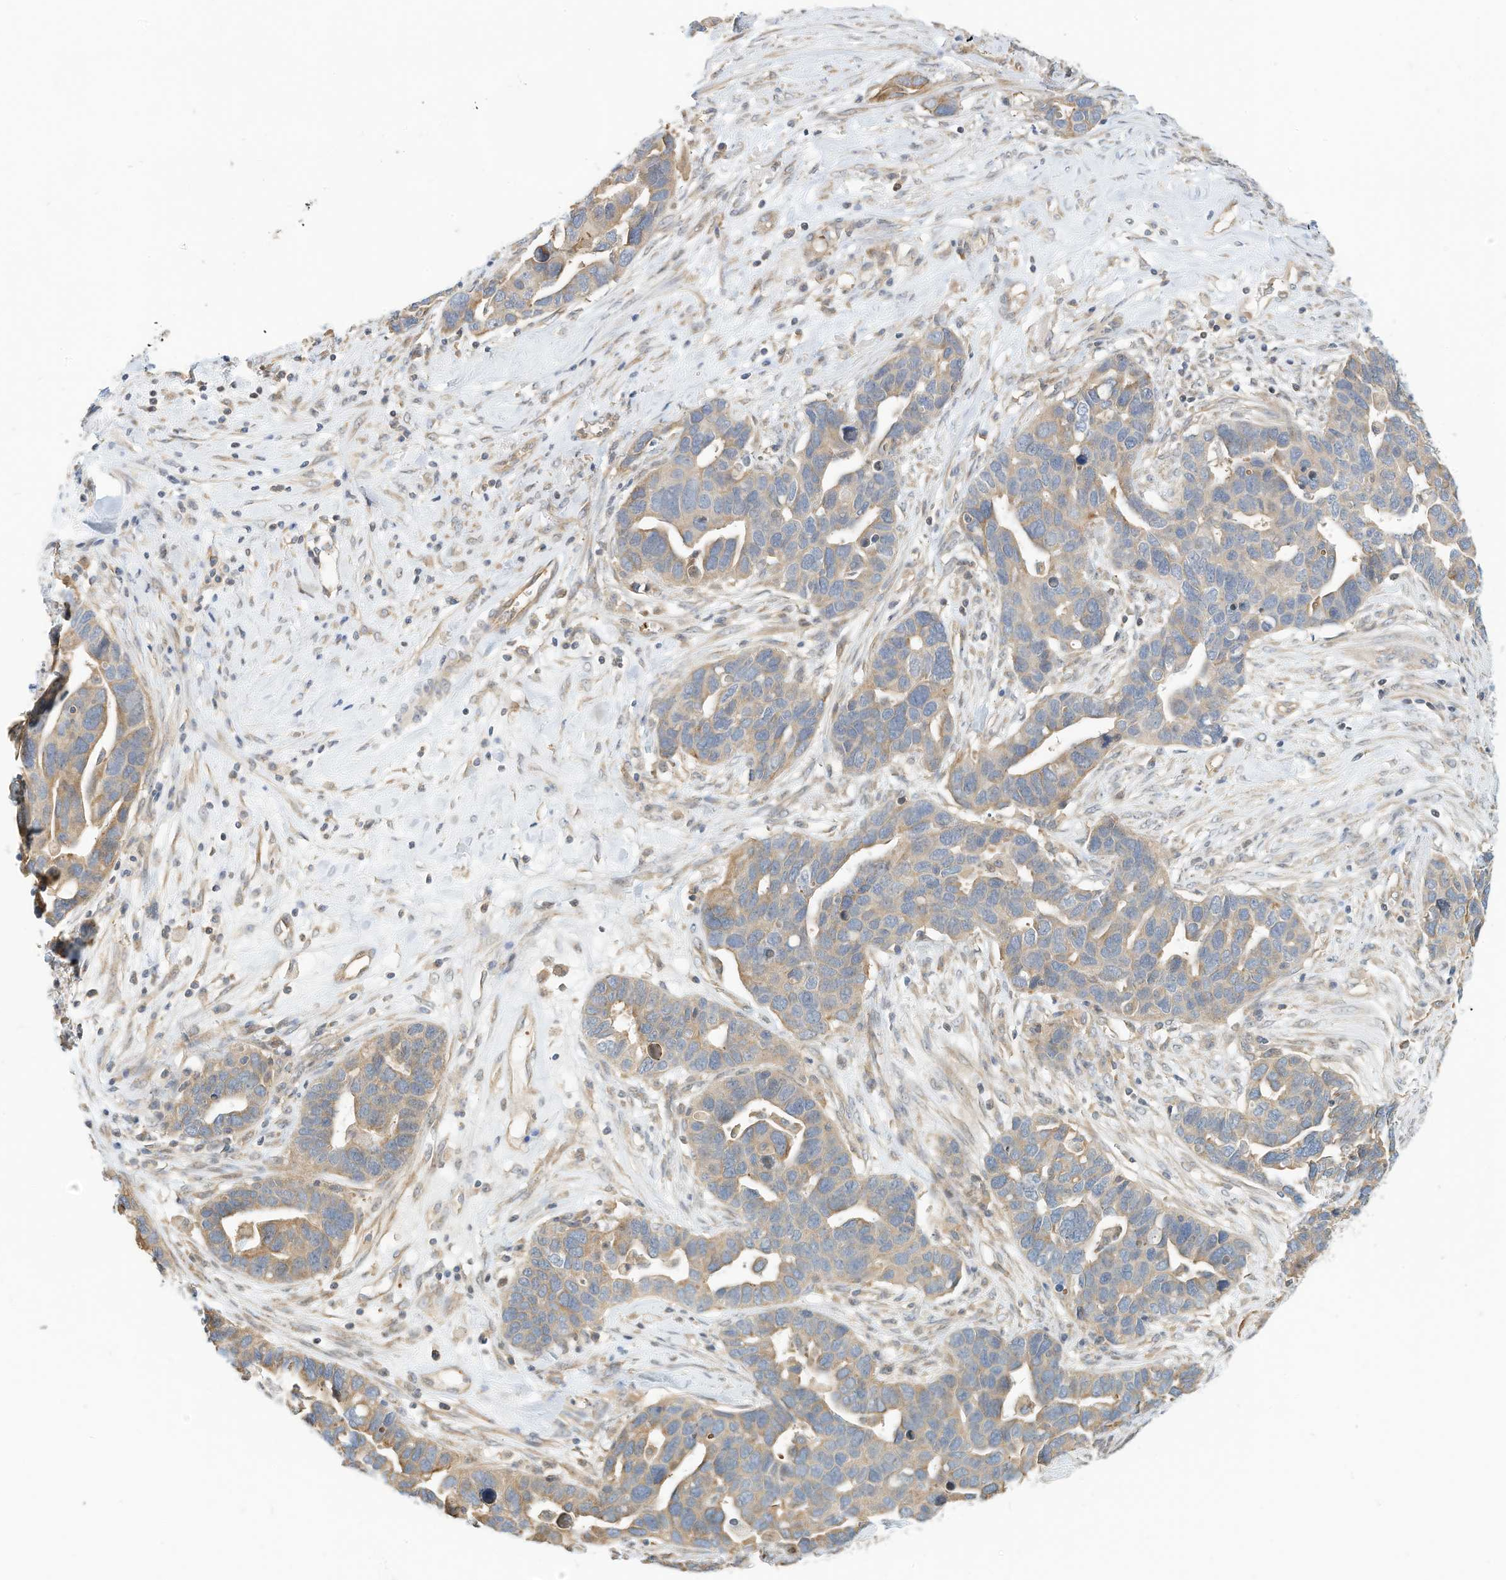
{"staining": {"intensity": "weak", "quantity": ">75%", "location": "cytoplasmic/membranous"}, "tissue": "ovarian cancer", "cell_type": "Tumor cells", "image_type": "cancer", "snomed": [{"axis": "morphology", "description": "Cystadenocarcinoma, serous, NOS"}, {"axis": "topography", "description": "Ovary"}], "caption": "Protein staining of ovarian cancer (serous cystadenocarcinoma) tissue displays weak cytoplasmic/membranous positivity in about >75% of tumor cells.", "gene": "OFD1", "patient": {"sex": "female", "age": 54}}